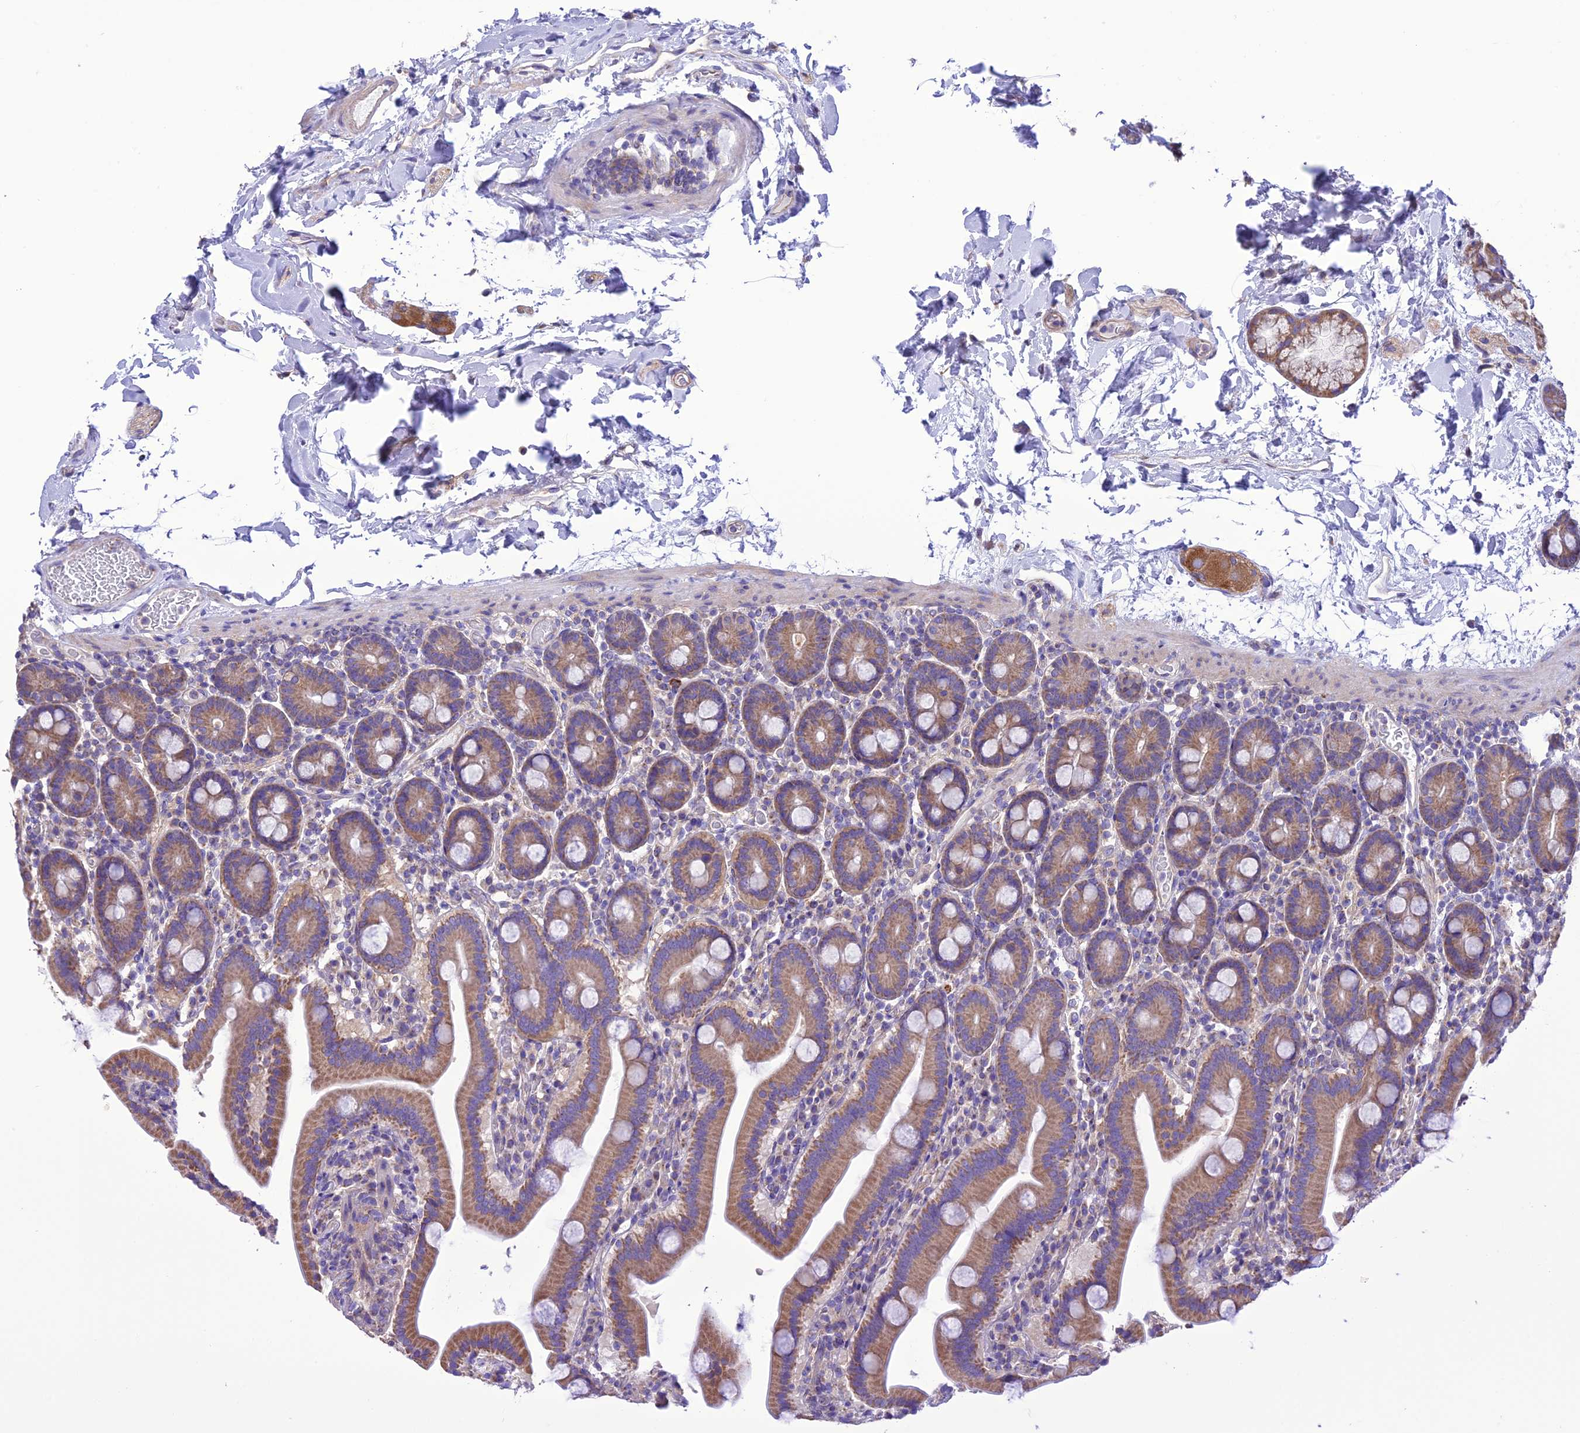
{"staining": {"intensity": "moderate", "quantity": ">75%", "location": "cytoplasmic/membranous"}, "tissue": "duodenum", "cell_type": "Glandular cells", "image_type": "normal", "snomed": [{"axis": "morphology", "description": "Normal tissue, NOS"}, {"axis": "topography", "description": "Duodenum"}], "caption": "DAB immunohistochemical staining of benign duodenum exhibits moderate cytoplasmic/membranous protein staining in about >75% of glandular cells.", "gene": "MAP3K12", "patient": {"sex": "male", "age": 55}}